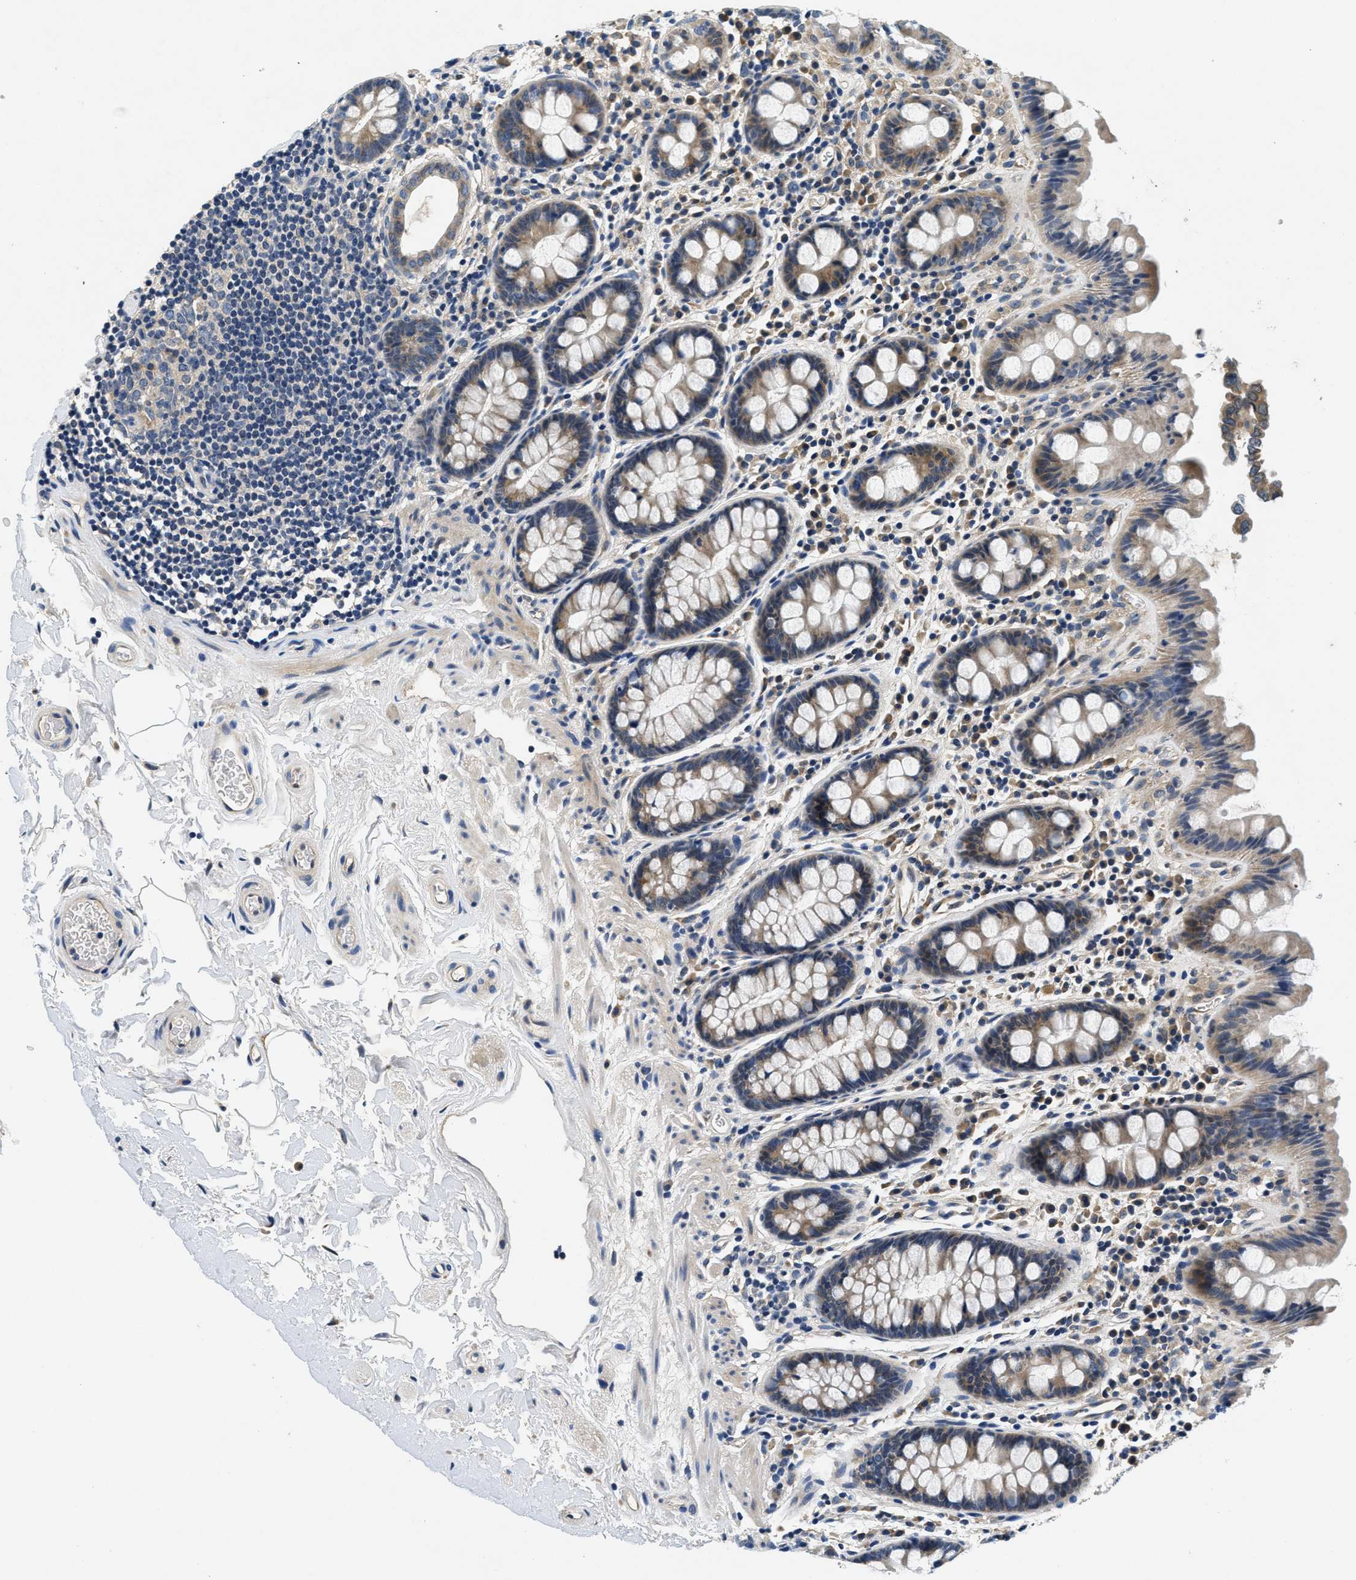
{"staining": {"intensity": "weak", "quantity": "25%-75%", "location": "cytoplasmic/membranous"}, "tissue": "colon", "cell_type": "Endothelial cells", "image_type": "normal", "snomed": [{"axis": "morphology", "description": "Normal tissue, NOS"}, {"axis": "topography", "description": "Colon"}], "caption": "Protein expression analysis of unremarkable human colon reveals weak cytoplasmic/membranous expression in approximately 25%-75% of endothelial cells. Immunohistochemistry (ihc) stains the protein in brown and the nuclei are stained blue.", "gene": "ALDH3A2", "patient": {"sex": "female", "age": 80}}